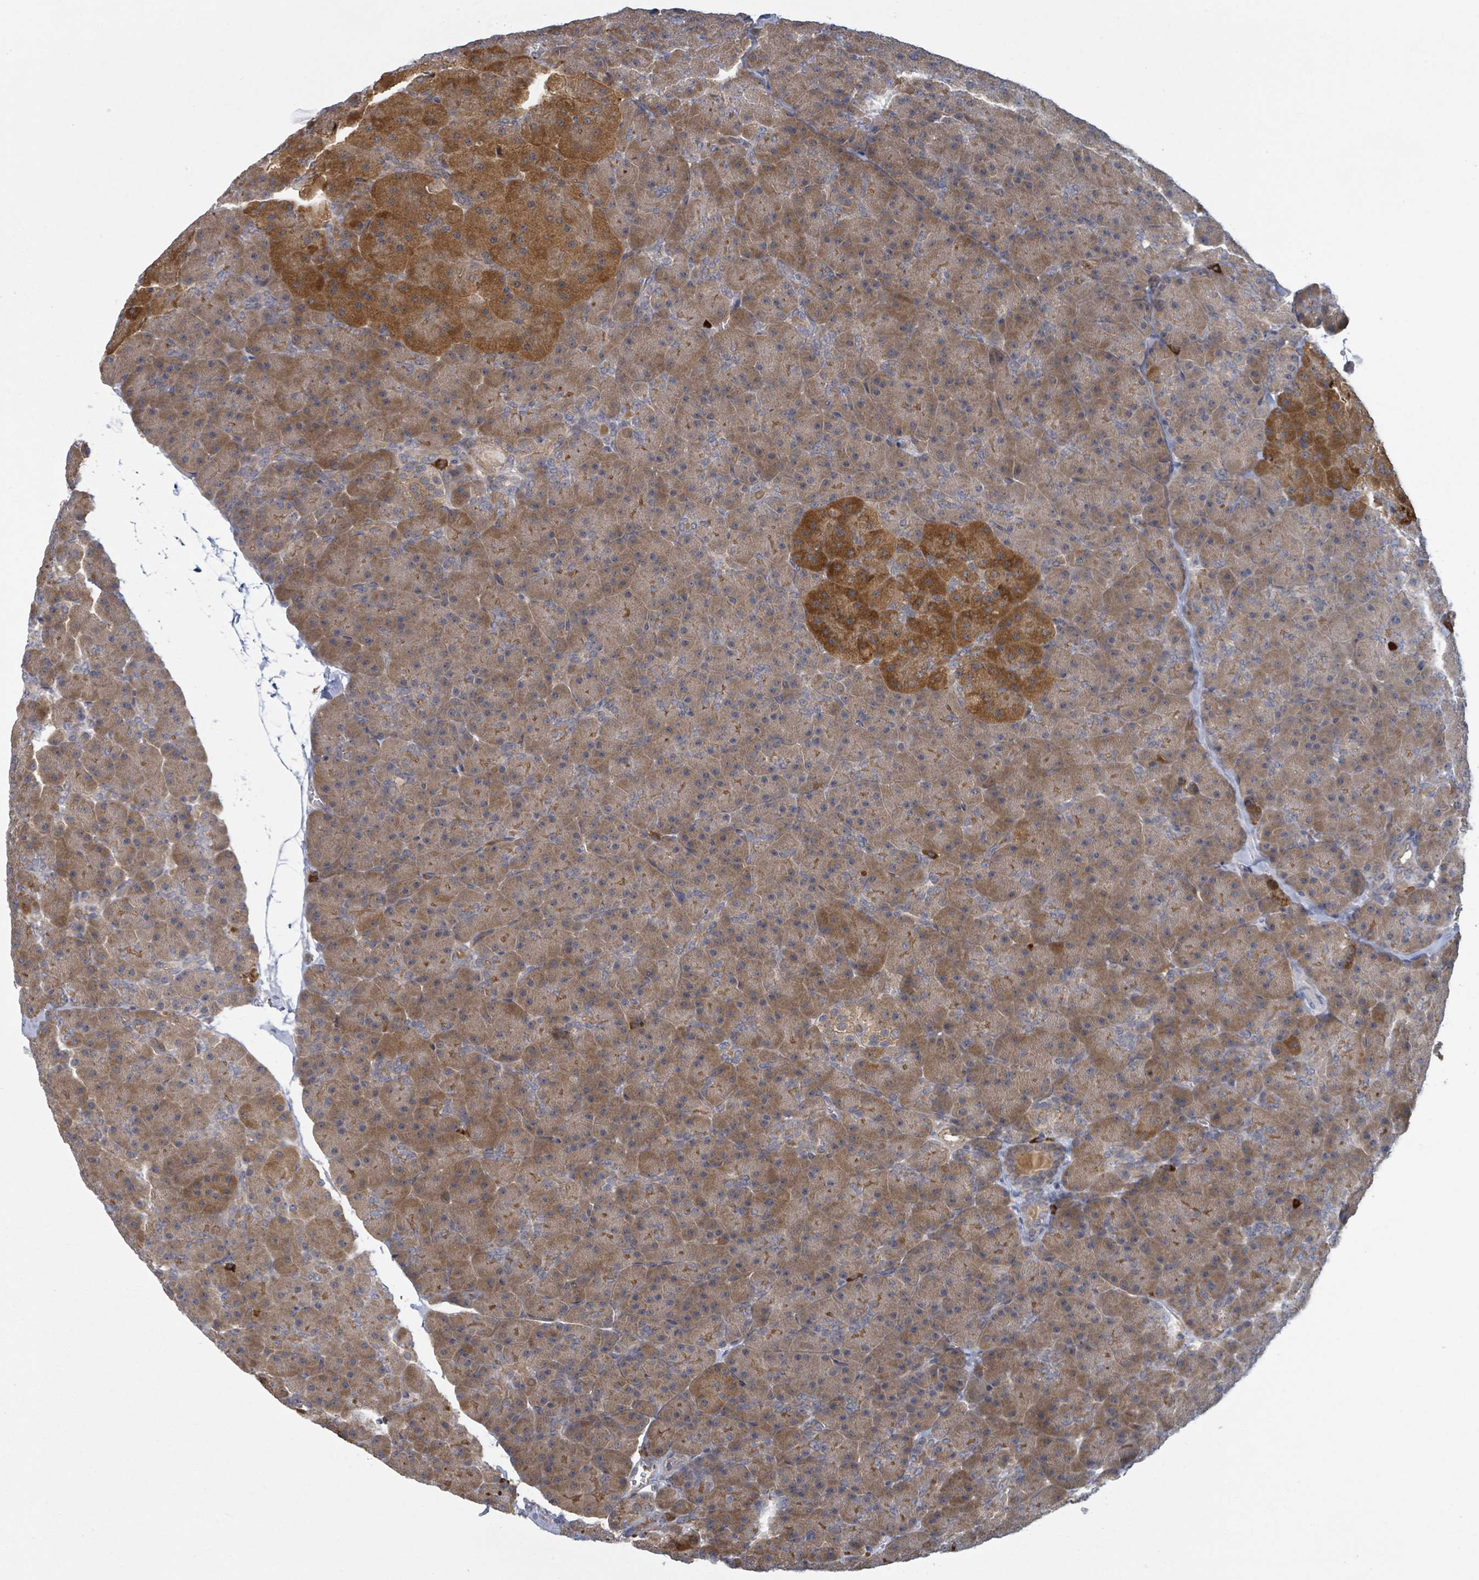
{"staining": {"intensity": "strong", "quantity": ">75%", "location": "cytoplasmic/membranous"}, "tissue": "pancreas", "cell_type": "Exocrine glandular cells", "image_type": "normal", "snomed": [{"axis": "morphology", "description": "Normal tissue, NOS"}, {"axis": "topography", "description": "Pancreas"}], "caption": "This is an image of immunohistochemistry staining of normal pancreas, which shows strong positivity in the cytoplasmic/membranous of exocrine glandular cells.", "gene": "SHROOM2", "patient": {"sex": "male", "age": 36}}